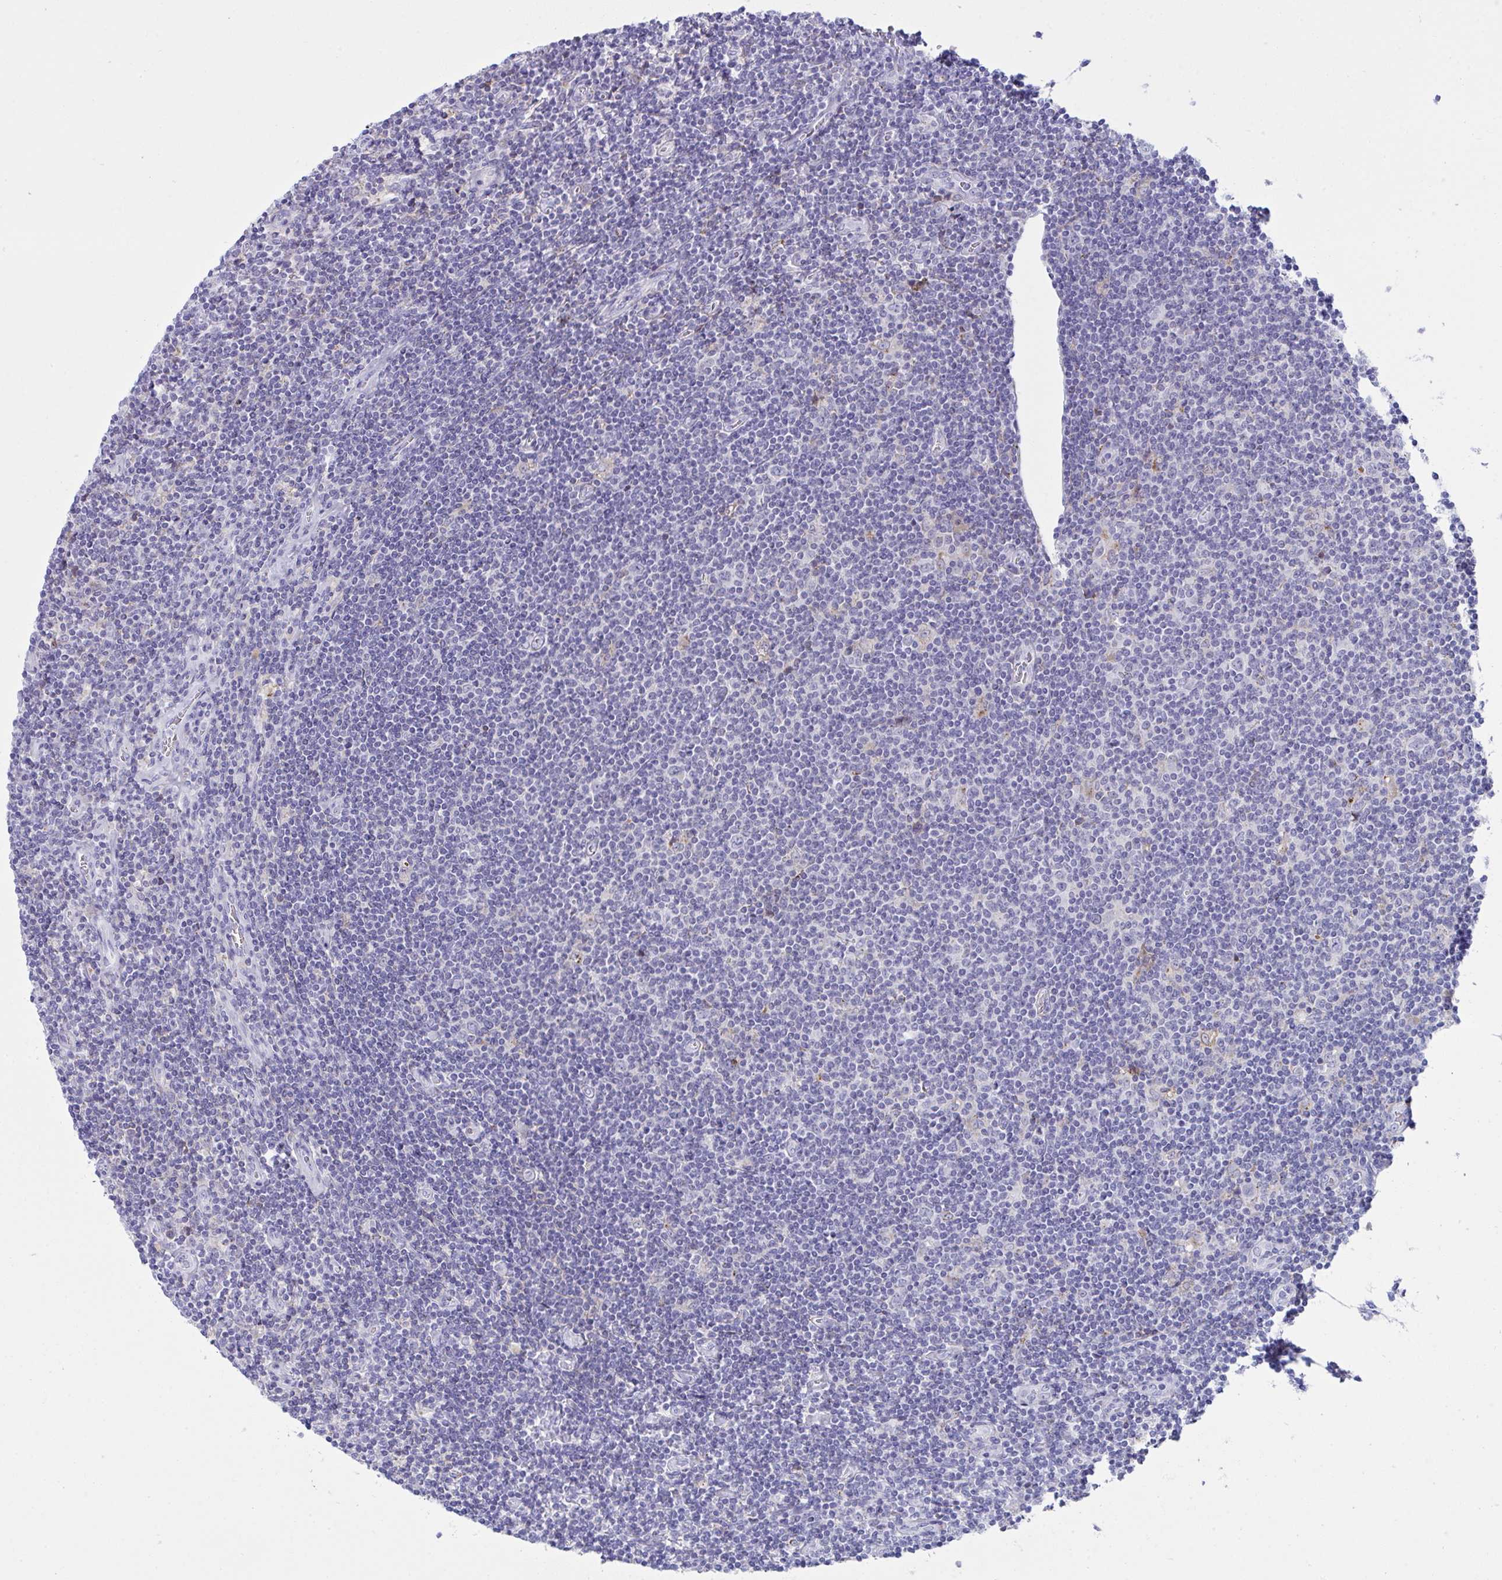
{"staining": {"intensity": "negative", "quantity": "none", "location": "none"}, "tissue": "lymphoma", "cell_type": "Tumor cells", "image_type": "cancer", "snomed": [{"axis": "morphology", "description": "Hodgkin's disease, NOS"}, {"axis": "topography", "description": "Lymph node"}], "caption": "DAB (3,3'-diaminobenzidine) immunohistochemical staining of Hodgkin's disease displays no significant staining in tumor cells.", "gene": "RGPD5", "patient": {"sex": "male", "age": 40}}